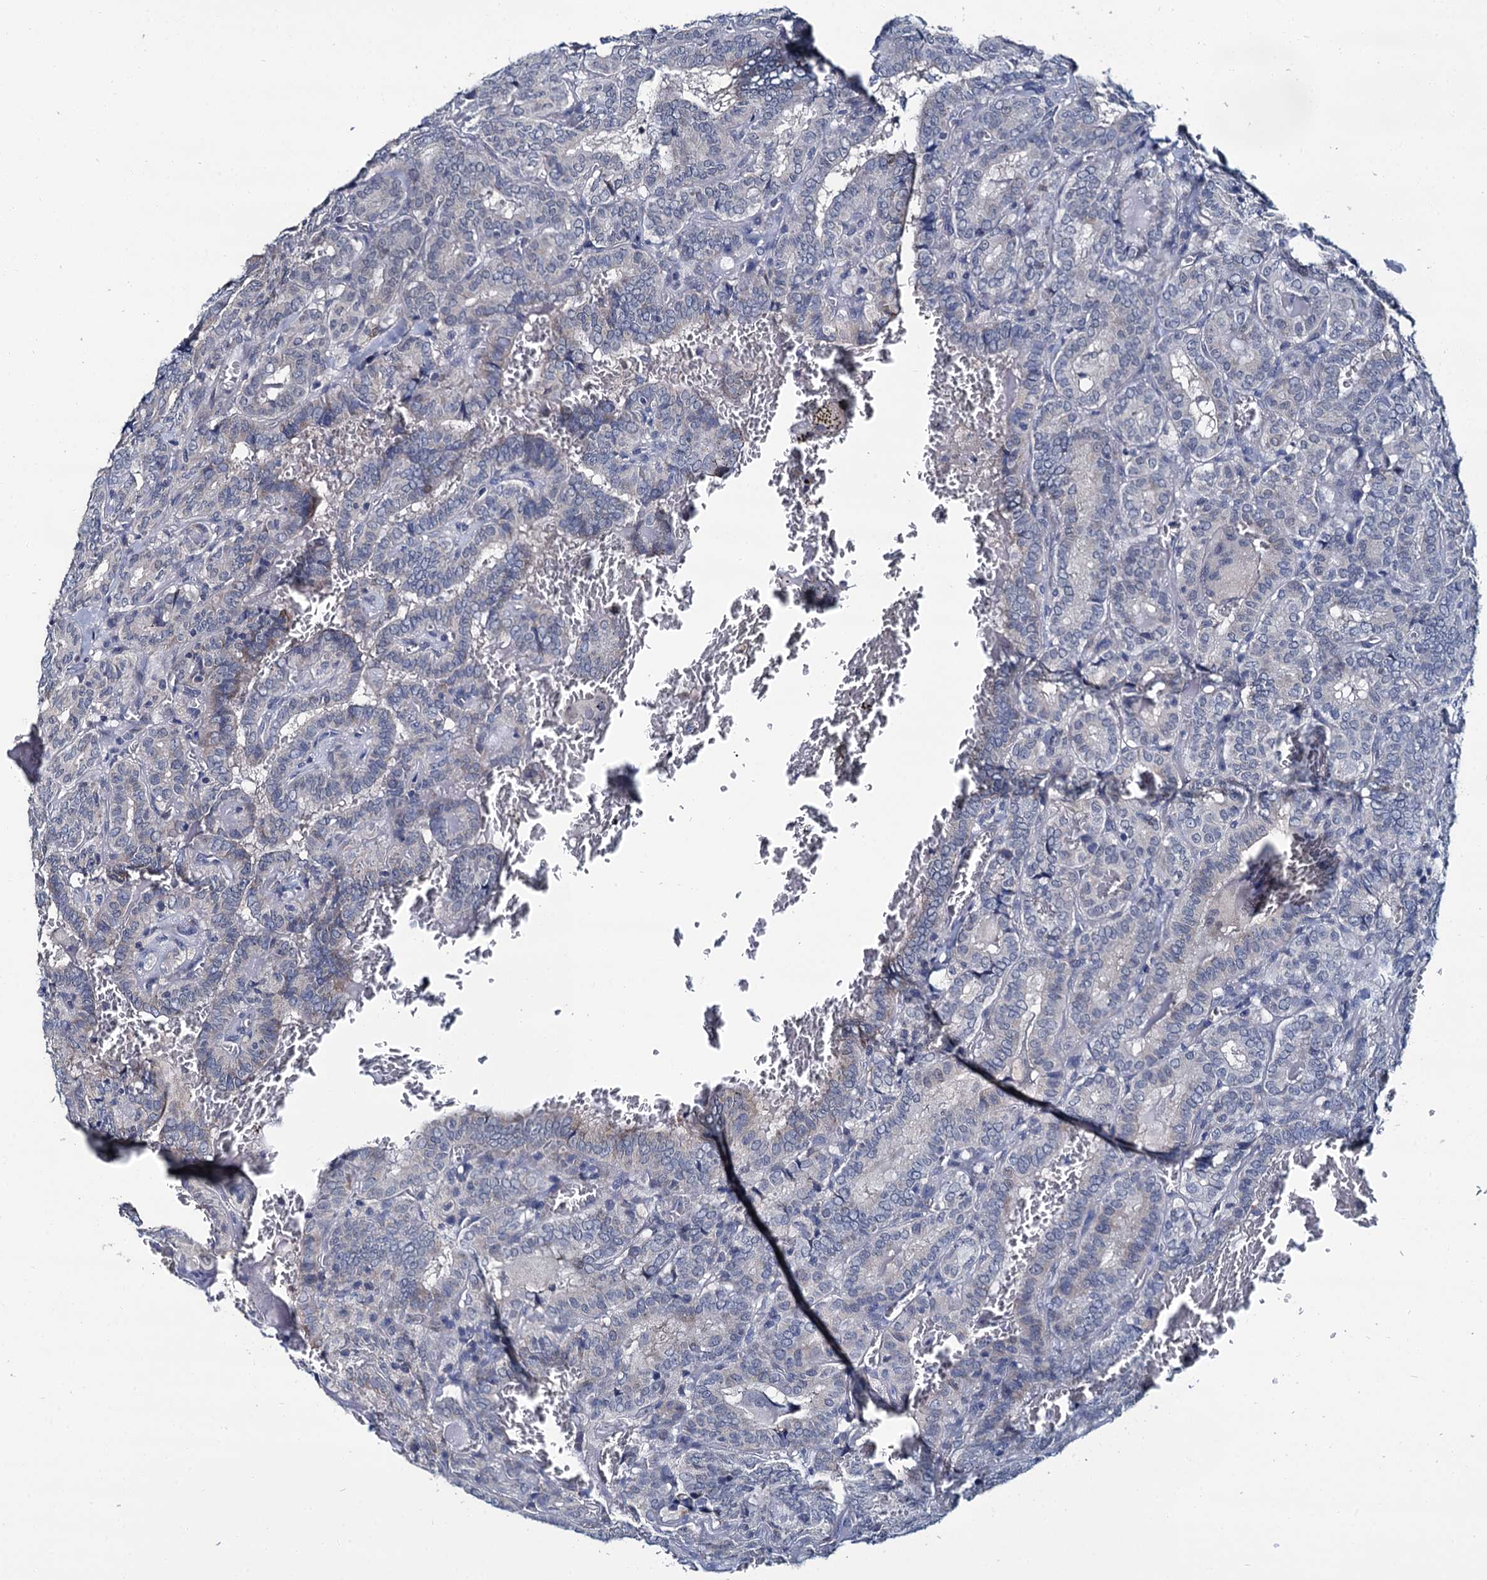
{"staining": {"intensity": "negative", "quantity": "none", "location": "none"}, "tissue": "thyroid cancer", "cell_type": "Tumor cells", "image_type": "cancer", "snomed": [{"axis": "morphology", "description": "Papillary adenocarcinoma, NOS"}, {"axis": "topography", "description": "Thyroid gland"}], "caption": "Immunohistochemistry histopathology image of neoplastic tissue: thyroid cancer stained with DAB (3,3'-diaminobenzidine) displays no significant protein positivity in tumor cells. Nuclei are stained in blue.", "gene": "MIOX", "patient": {"sex": "female", "age": 72}}